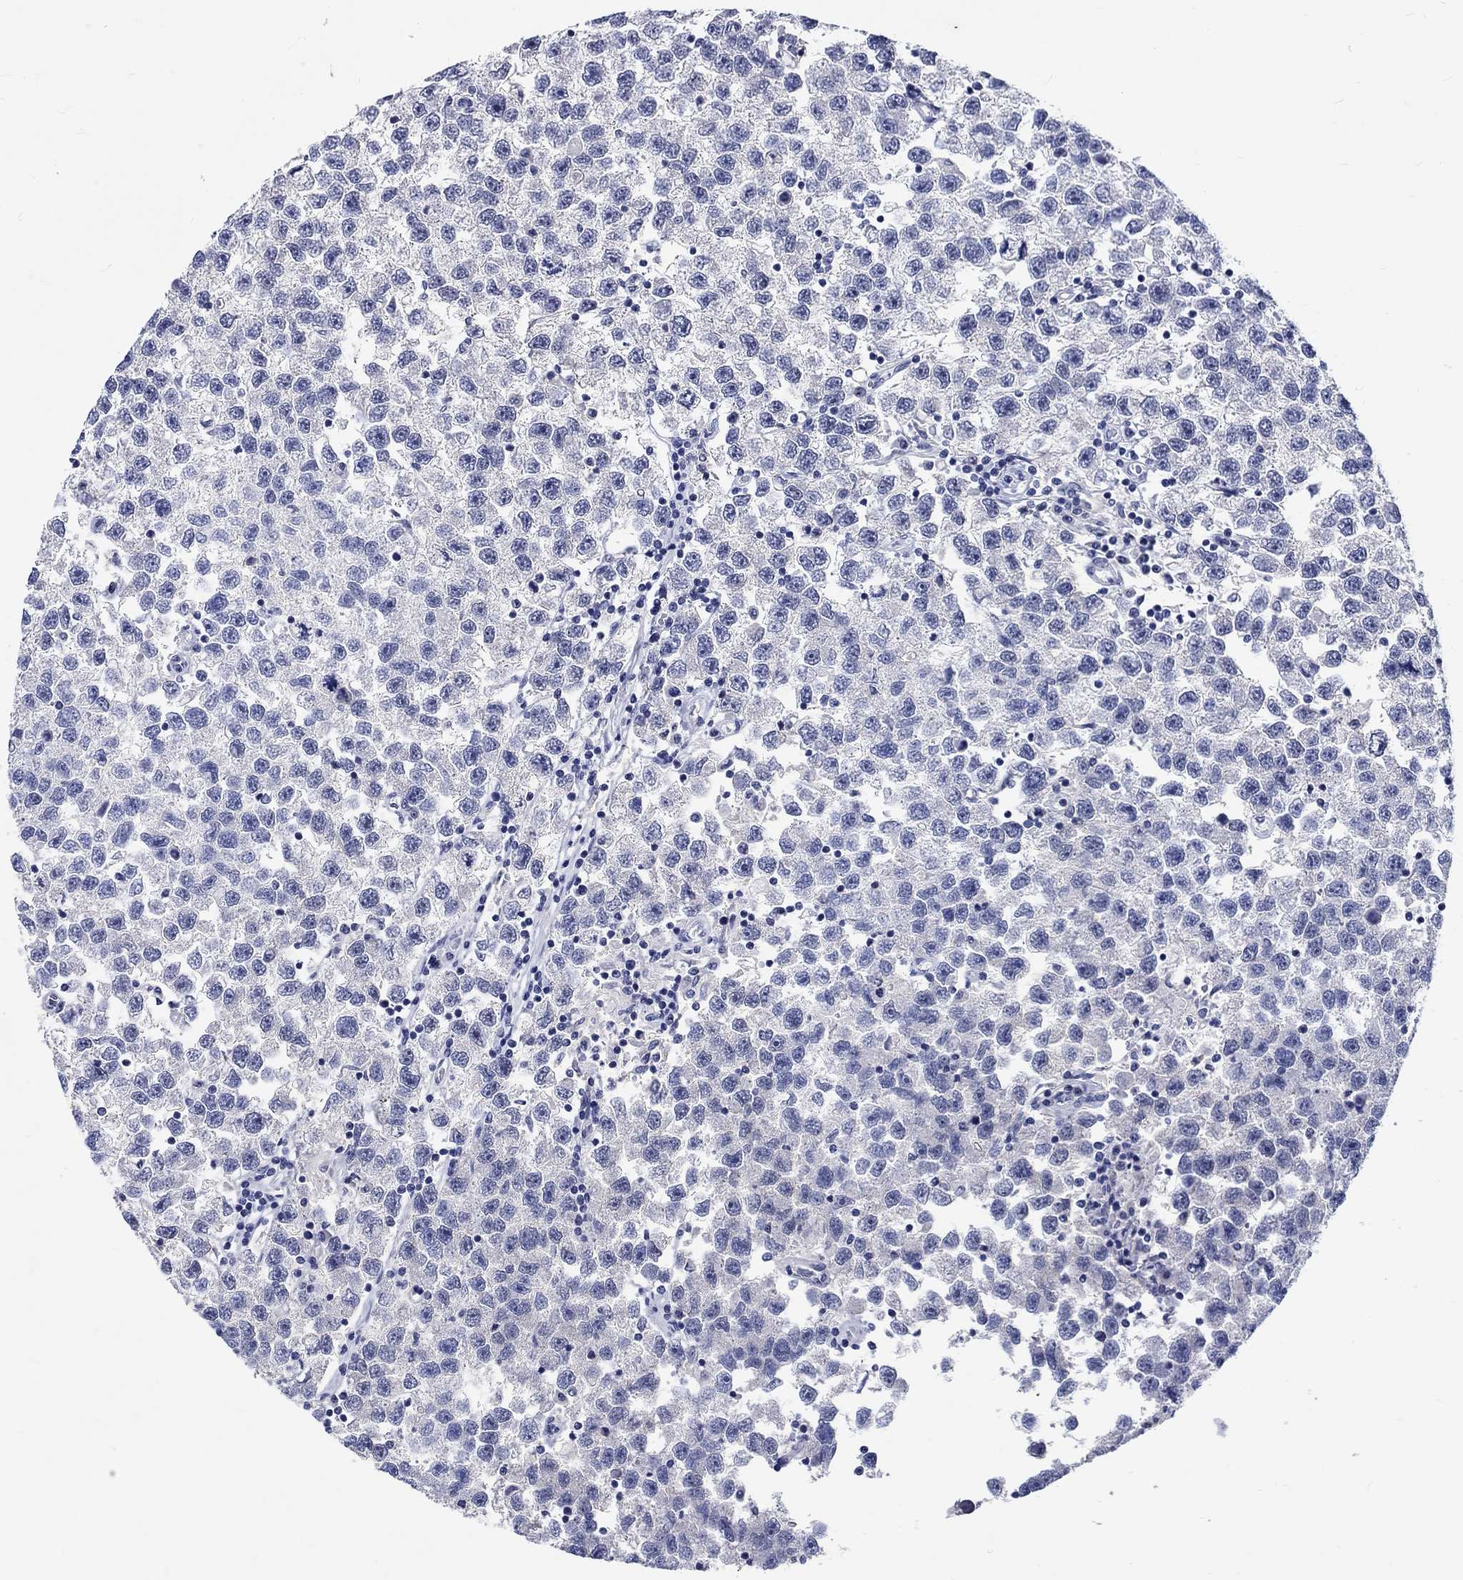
{"staining": {"intensity": "negative", "quantity": "none", "location": "none"}, "tissue": "testis cancer", "cell_type": "Tumor cells", "image_type": "cancer", "snomed": [{"axis": "morphology", "description": "Seminoma, NOS"}, {"axis": "topography", "description": "Testis"}], "caption": "Testis cancer (seminoma) was stained to show a protein in brown. There is no significant staining in tumor cells.", "gene": "GRIN1", "patient": {"sex": "male", "age": 26}}